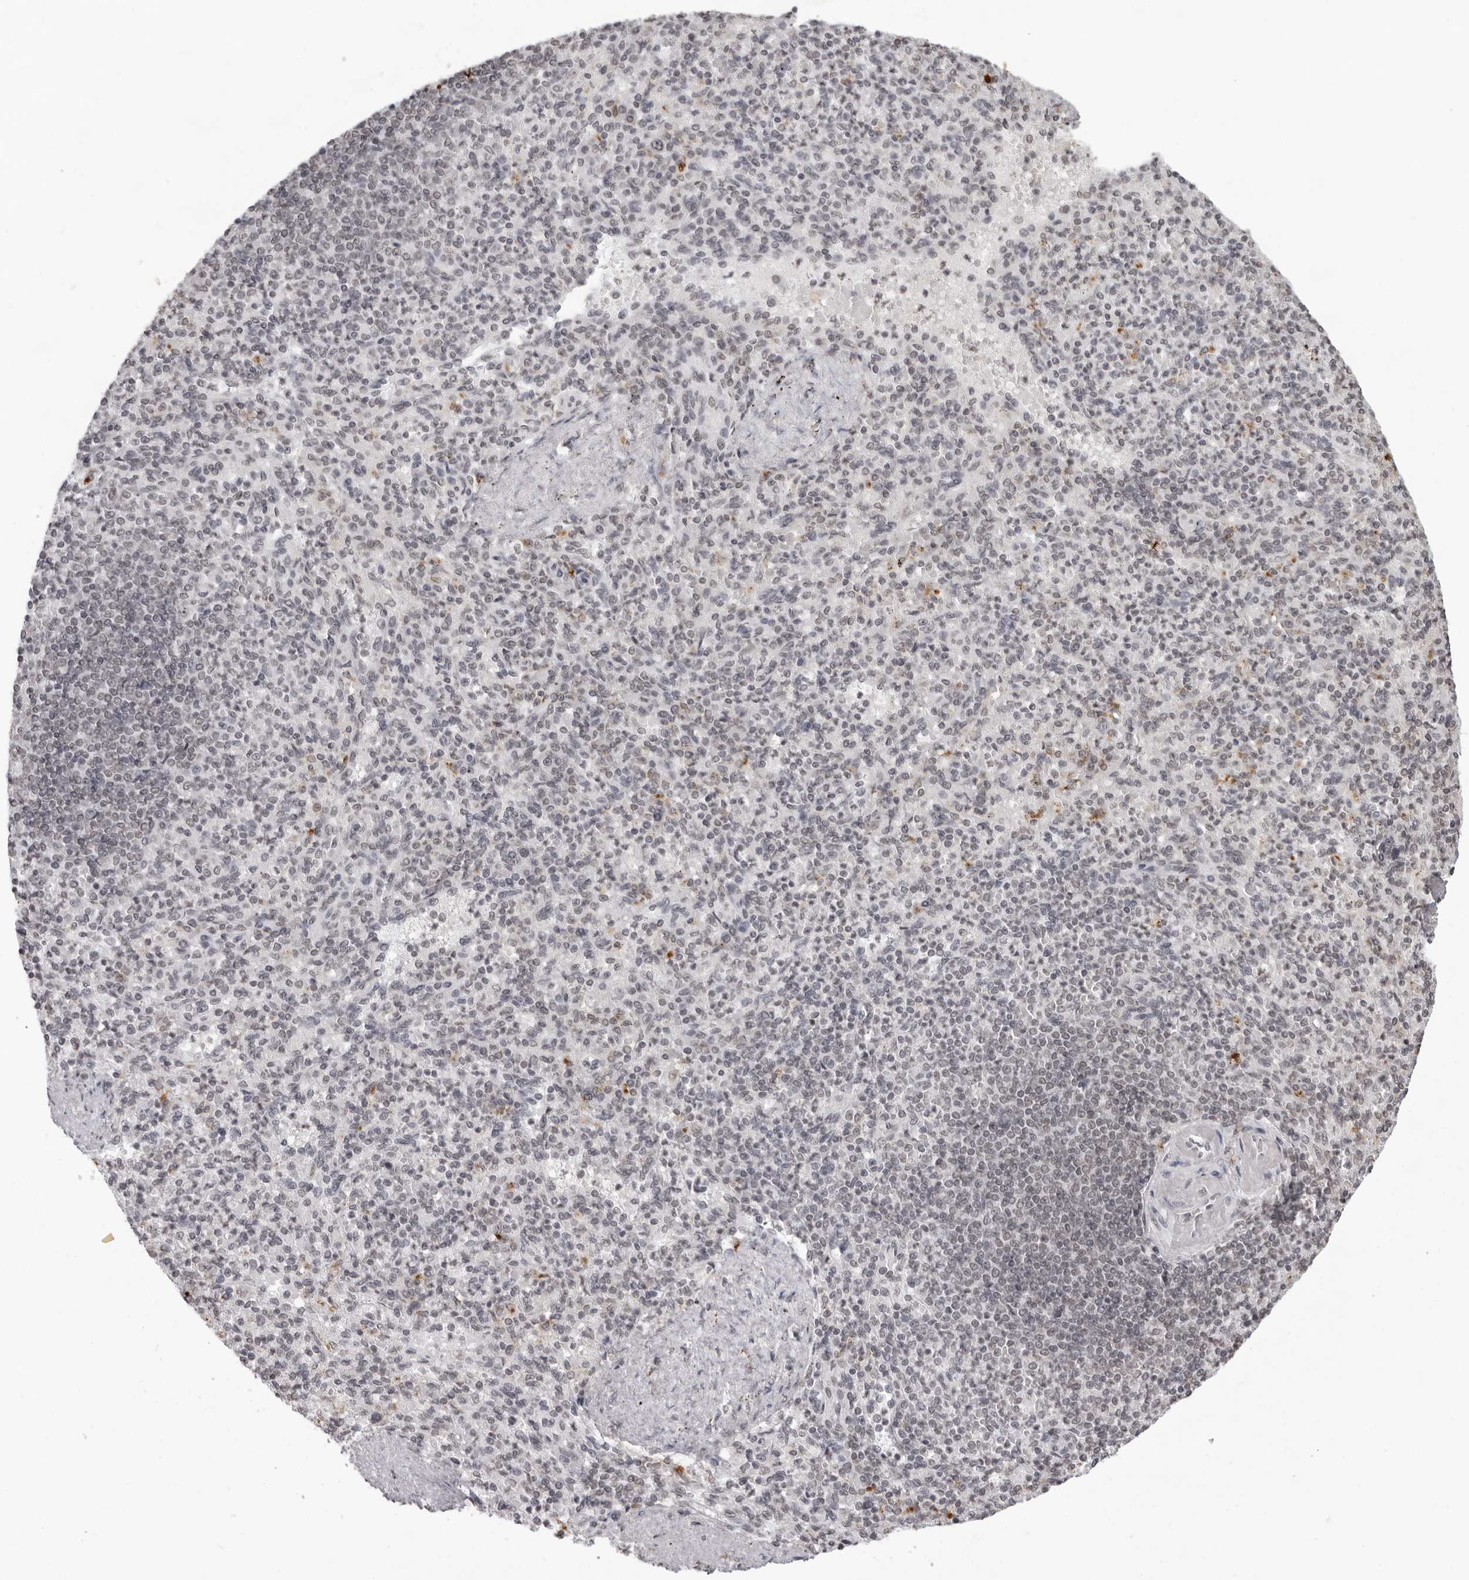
{"staining": {"intensity": "negative", "quantity": "none", "location": "none"}, "tissue": "spleen", "cell_type": "Cells in red pulp", "image_type": "normal", "snomed": [{"axis": "morphology", "description": "Normal tissue, NOS"}, {"axis": "topography", "description": "Spleen"}], "caption": "This is an immunohistochemistry (IHC) micrograph of normal spleen. There is no staining in cells in red pulp.", "gene": "NTM", "patient": {"sex": "female", "age": 74}}